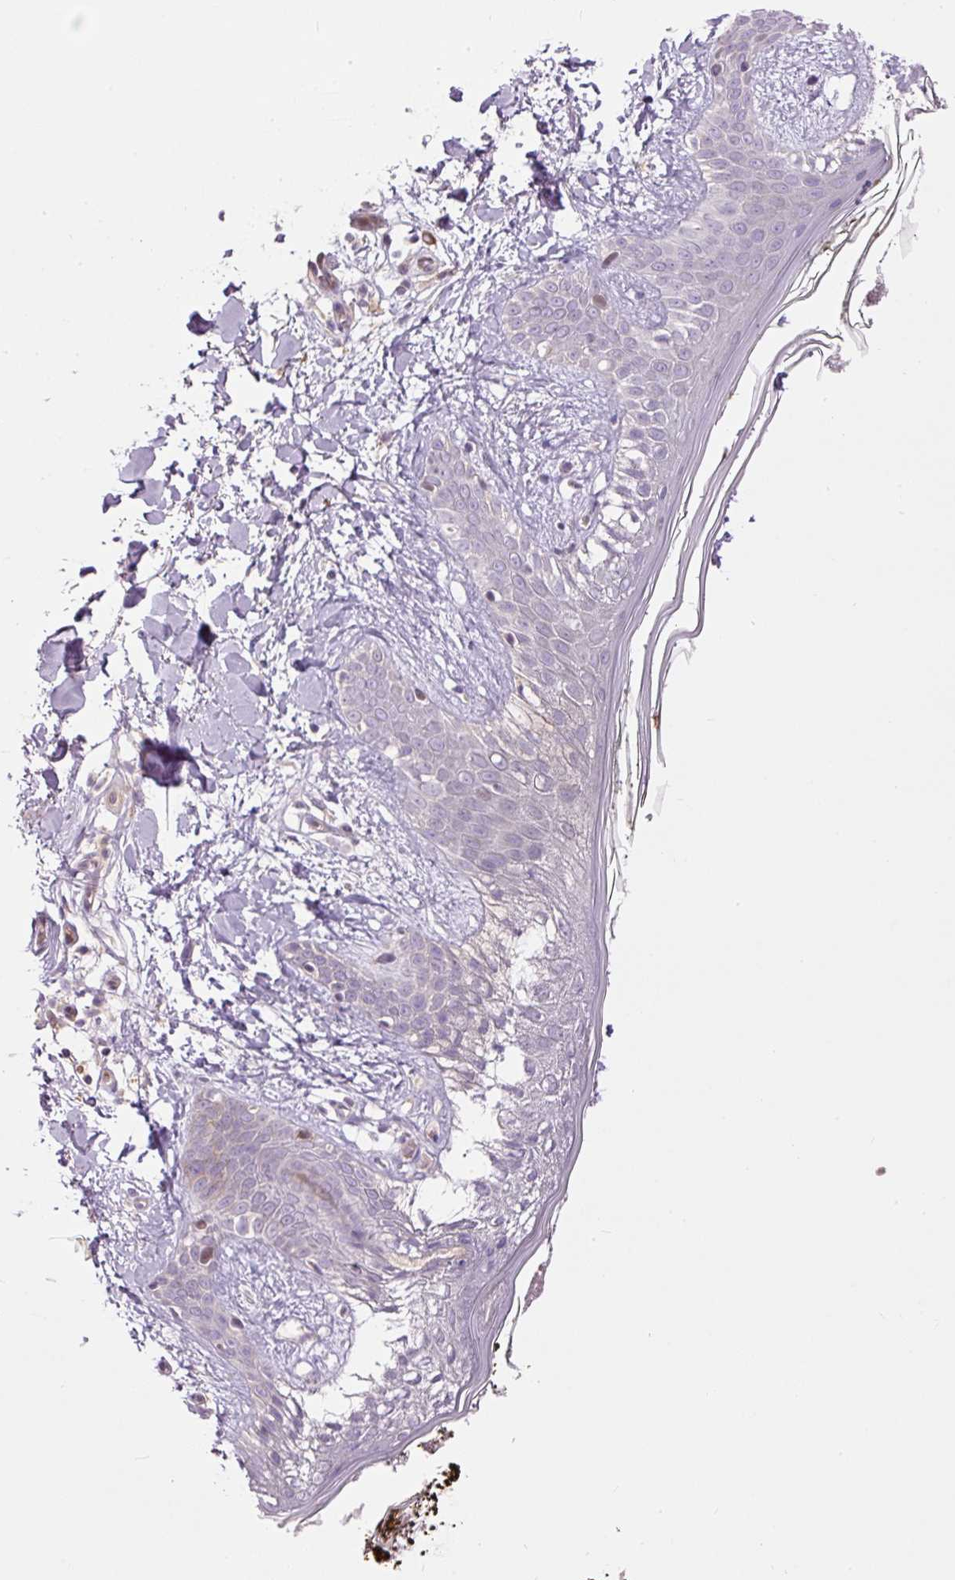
{"staining": {"intensity": "negative", "quantity": "none", "location": "none"}, "tissue": "skin", "cell_type": "Fibroblasts", "image_type": "normal", "snomed": [{"axis": "morphology", "description": "Normal tissue, NOS"}, {"axis": "topography", "description": "Skin"}], "caption": "The photomicrograph demonstrates no staining of fibroblasts in benign skin. (DAB (3,3'-diaminobenzidine) immunohistochemistry visualized using brightfield microscopy, high magnification).", "gene": "SLC29A3", "patient": {"sex": "female", "age": 34}}